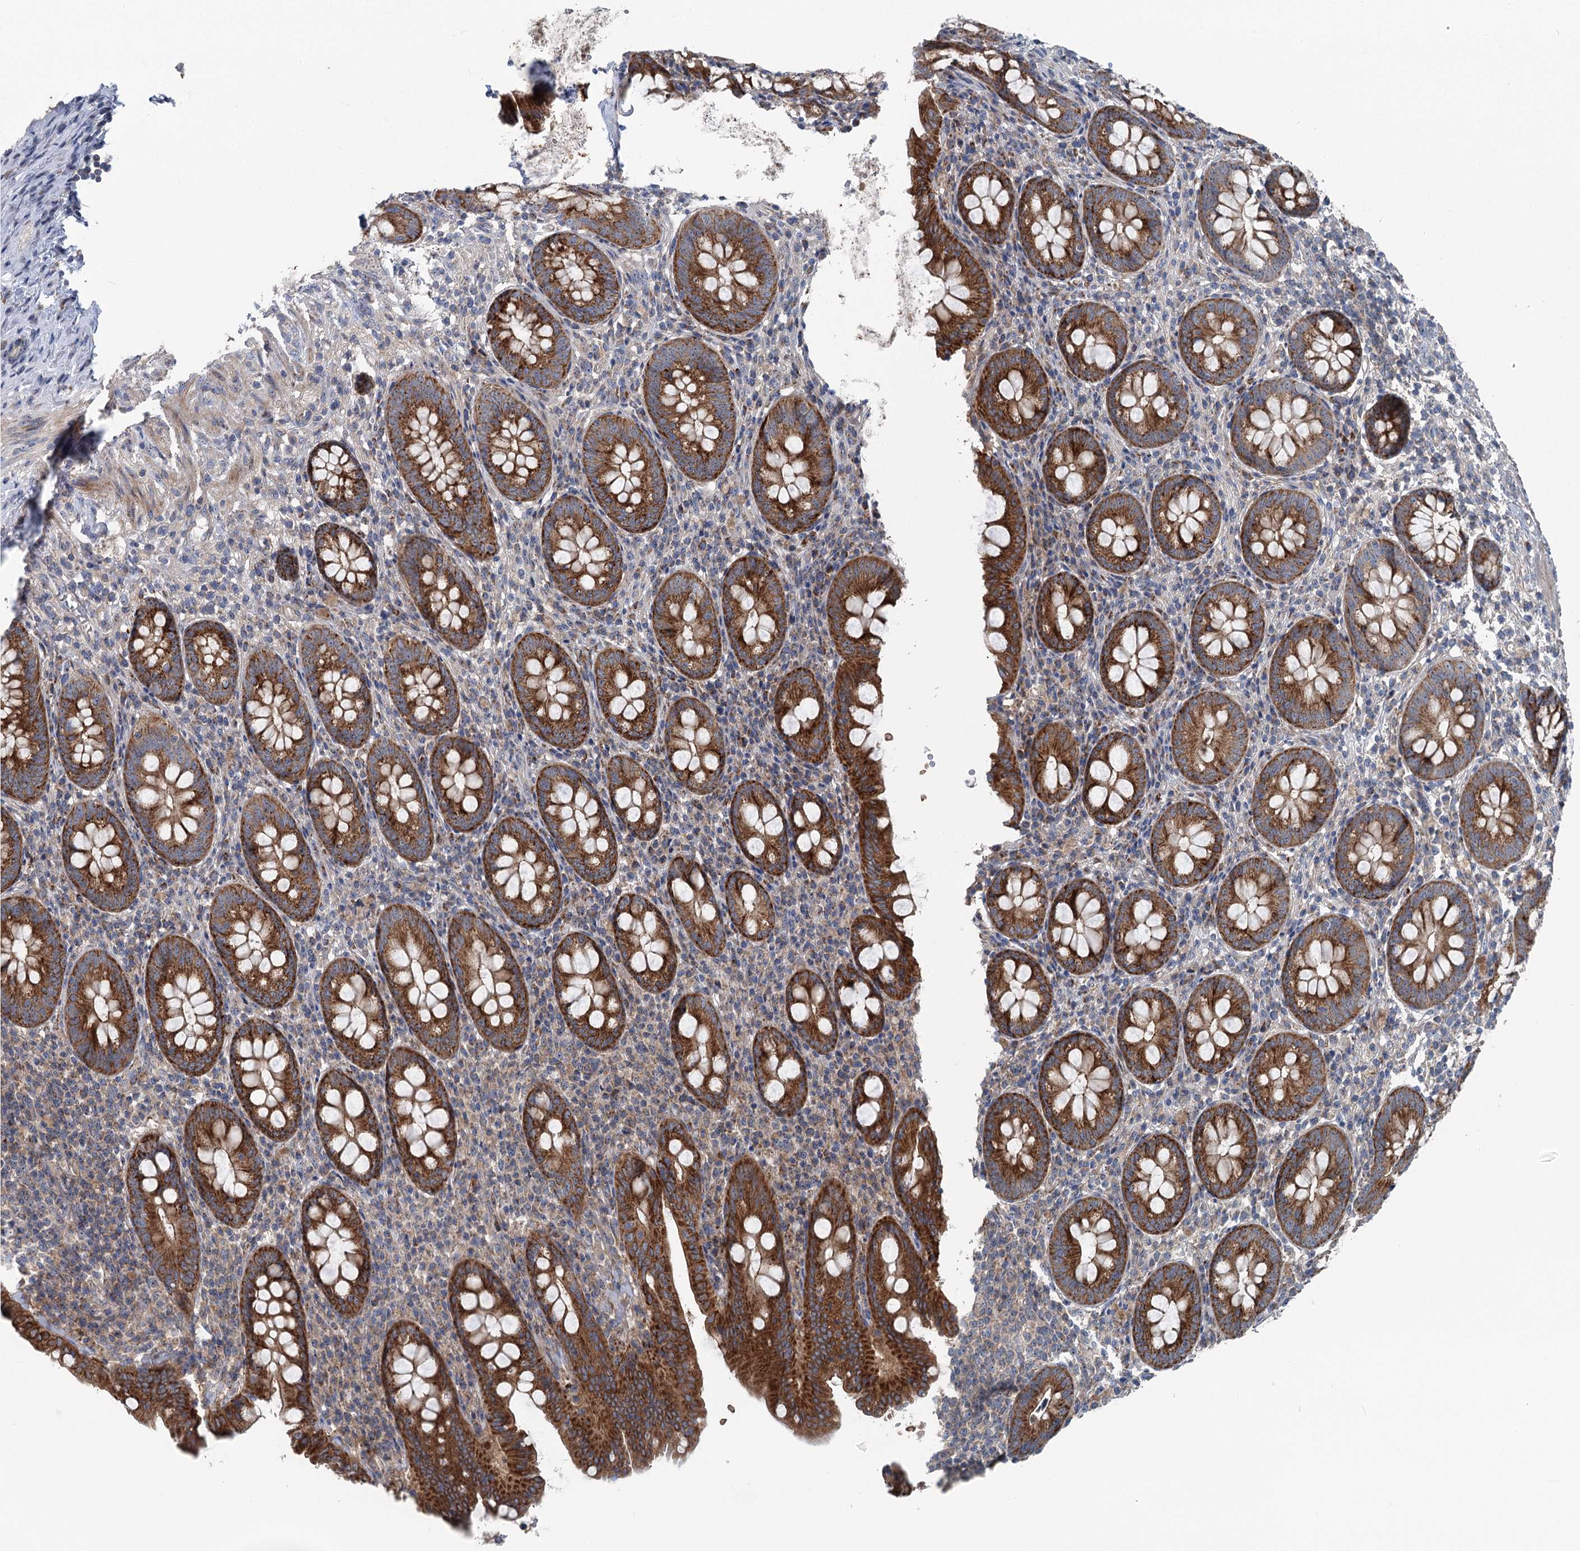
{"staining": {"intensity": "strong", "quantity": ">75%", "location": "cytoplasmic/membranous"}, "tissue": "appendix", "cell_type": "Glandular cells", "image_type": "normal", "snomed": [{"axis": "morphology", "description": "Normal tissue, NOS"}, {"axis": "topography", "description": "Appendix"}], "caption": "IHC of benign human appendix displays high levels of strong cytoplasmic/membranous staining in about >75% of glandular cells. (Stains: DAB (3,3'-diaminobenzidine) in brown, nuclei in blue, Microscopy: brightfield microscopy at high magnification).", "gene": "MARK2", "patient": {"sex": "female", "age": 54}}